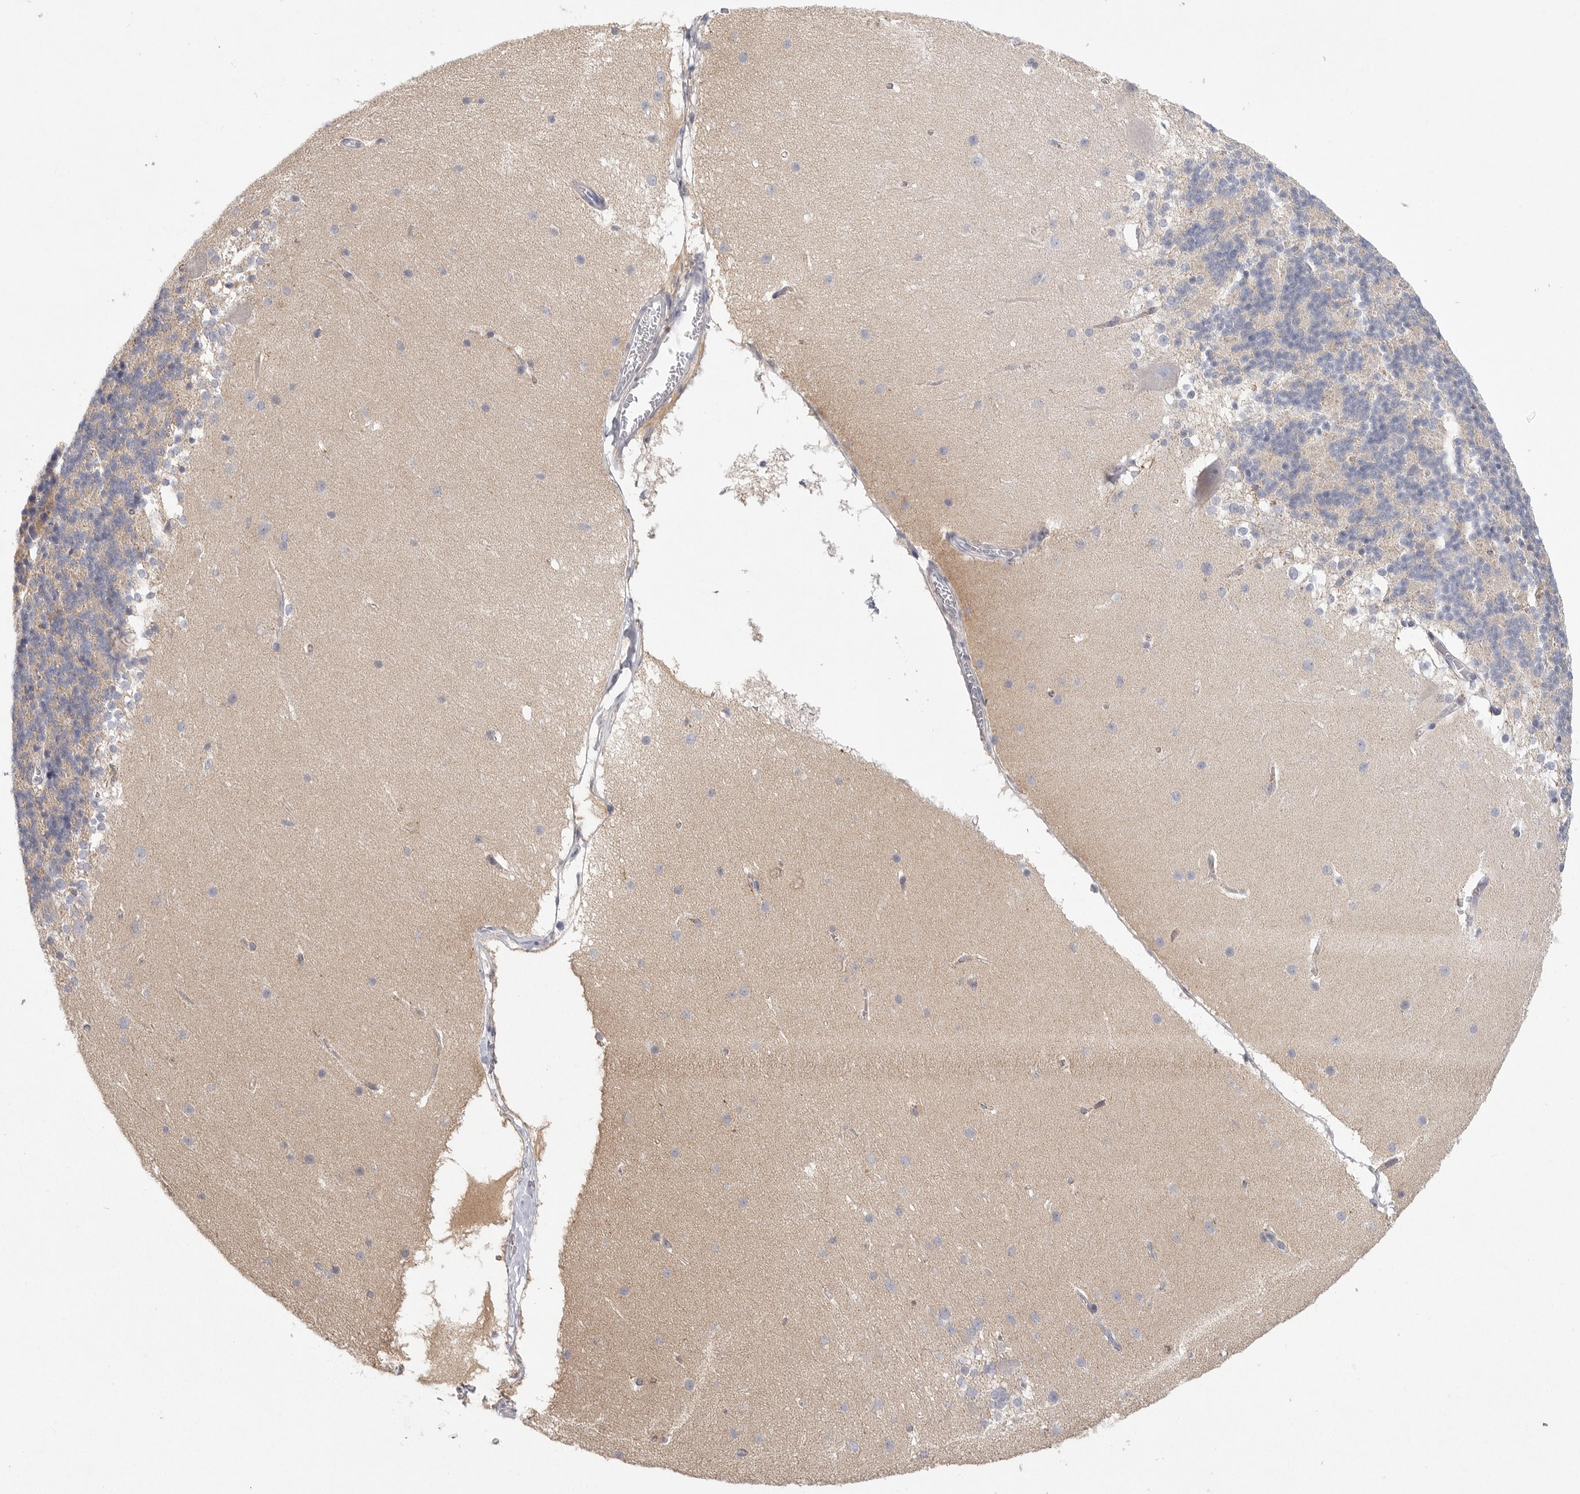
{"staining": {"intensity": "negative", "quantity": "none", "location": "none"}, "tissue": "cerebellum", "cell_type": "Cells in granular layer", "image_type": "normal", "snomed": [{"axis": "morphology", "description": "Normal tissue, NOS"}, {"axis": "topography", "description": "Cerebellum"}], "caption": "This is an immunohistochemistry (IHC) photomicrograph of unremarkable human cerebellum. There is no positivity in cells in granular layer.", "gene": "ELP3", "patient": {"sex": "female", "age": 19}}